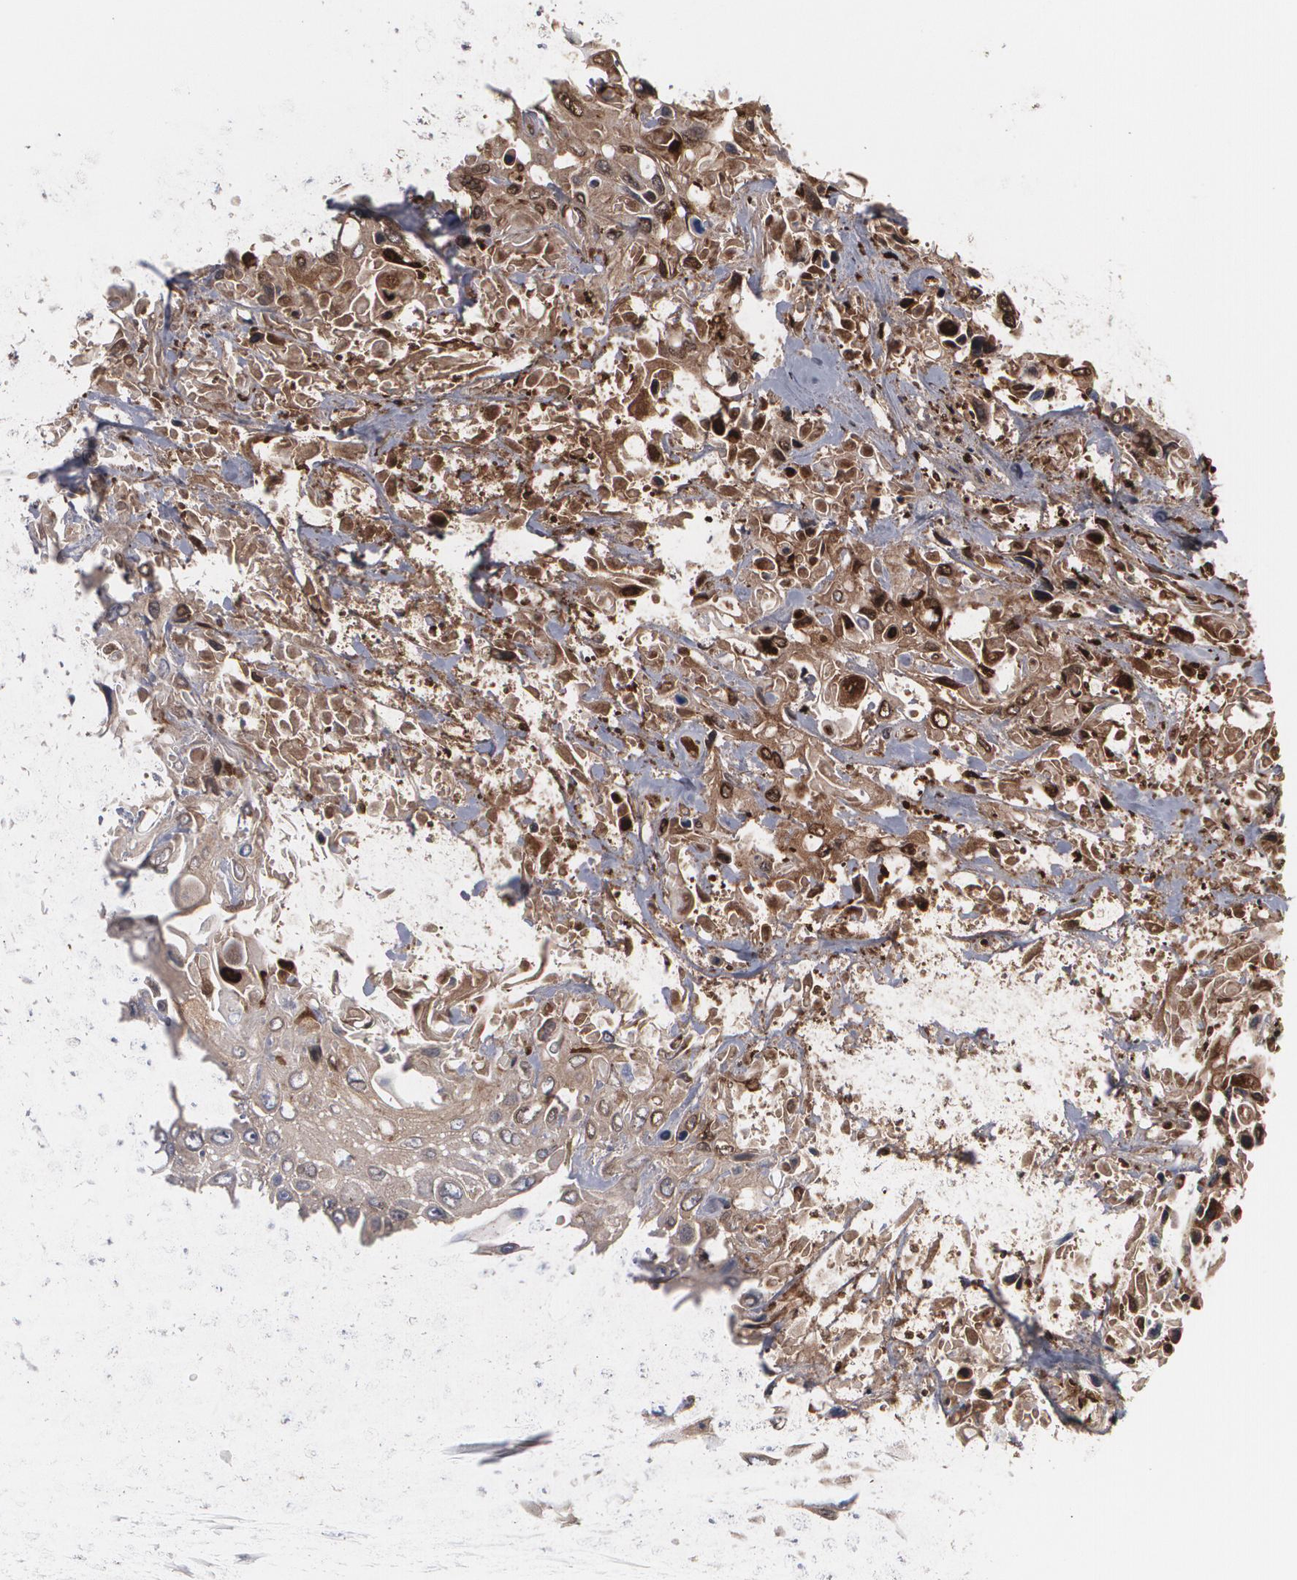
{"staining": {"intensity": "moderate", "quantity": "25%-75%", "location": "cytoplasmic/membranous,nuclear"}, "tissue": "urothelial cancer", "cell_type": "Tumor cells", "image_type": "cancer", "snomed": [{"axis": "morphology", "description": "Urothelial carcinoma, High grade"}, {"axis": "topography", "description": "Urinary bladder"}], "caption": "A photomicrograph of urothelial carcinoma (high-grade) stained for a protein exhibits moderate cytoplasmic/membranous and nuclear brown staining in tumor cells.", "gene": "LRG1", "patient": {"sex": "female", "age": 84}}